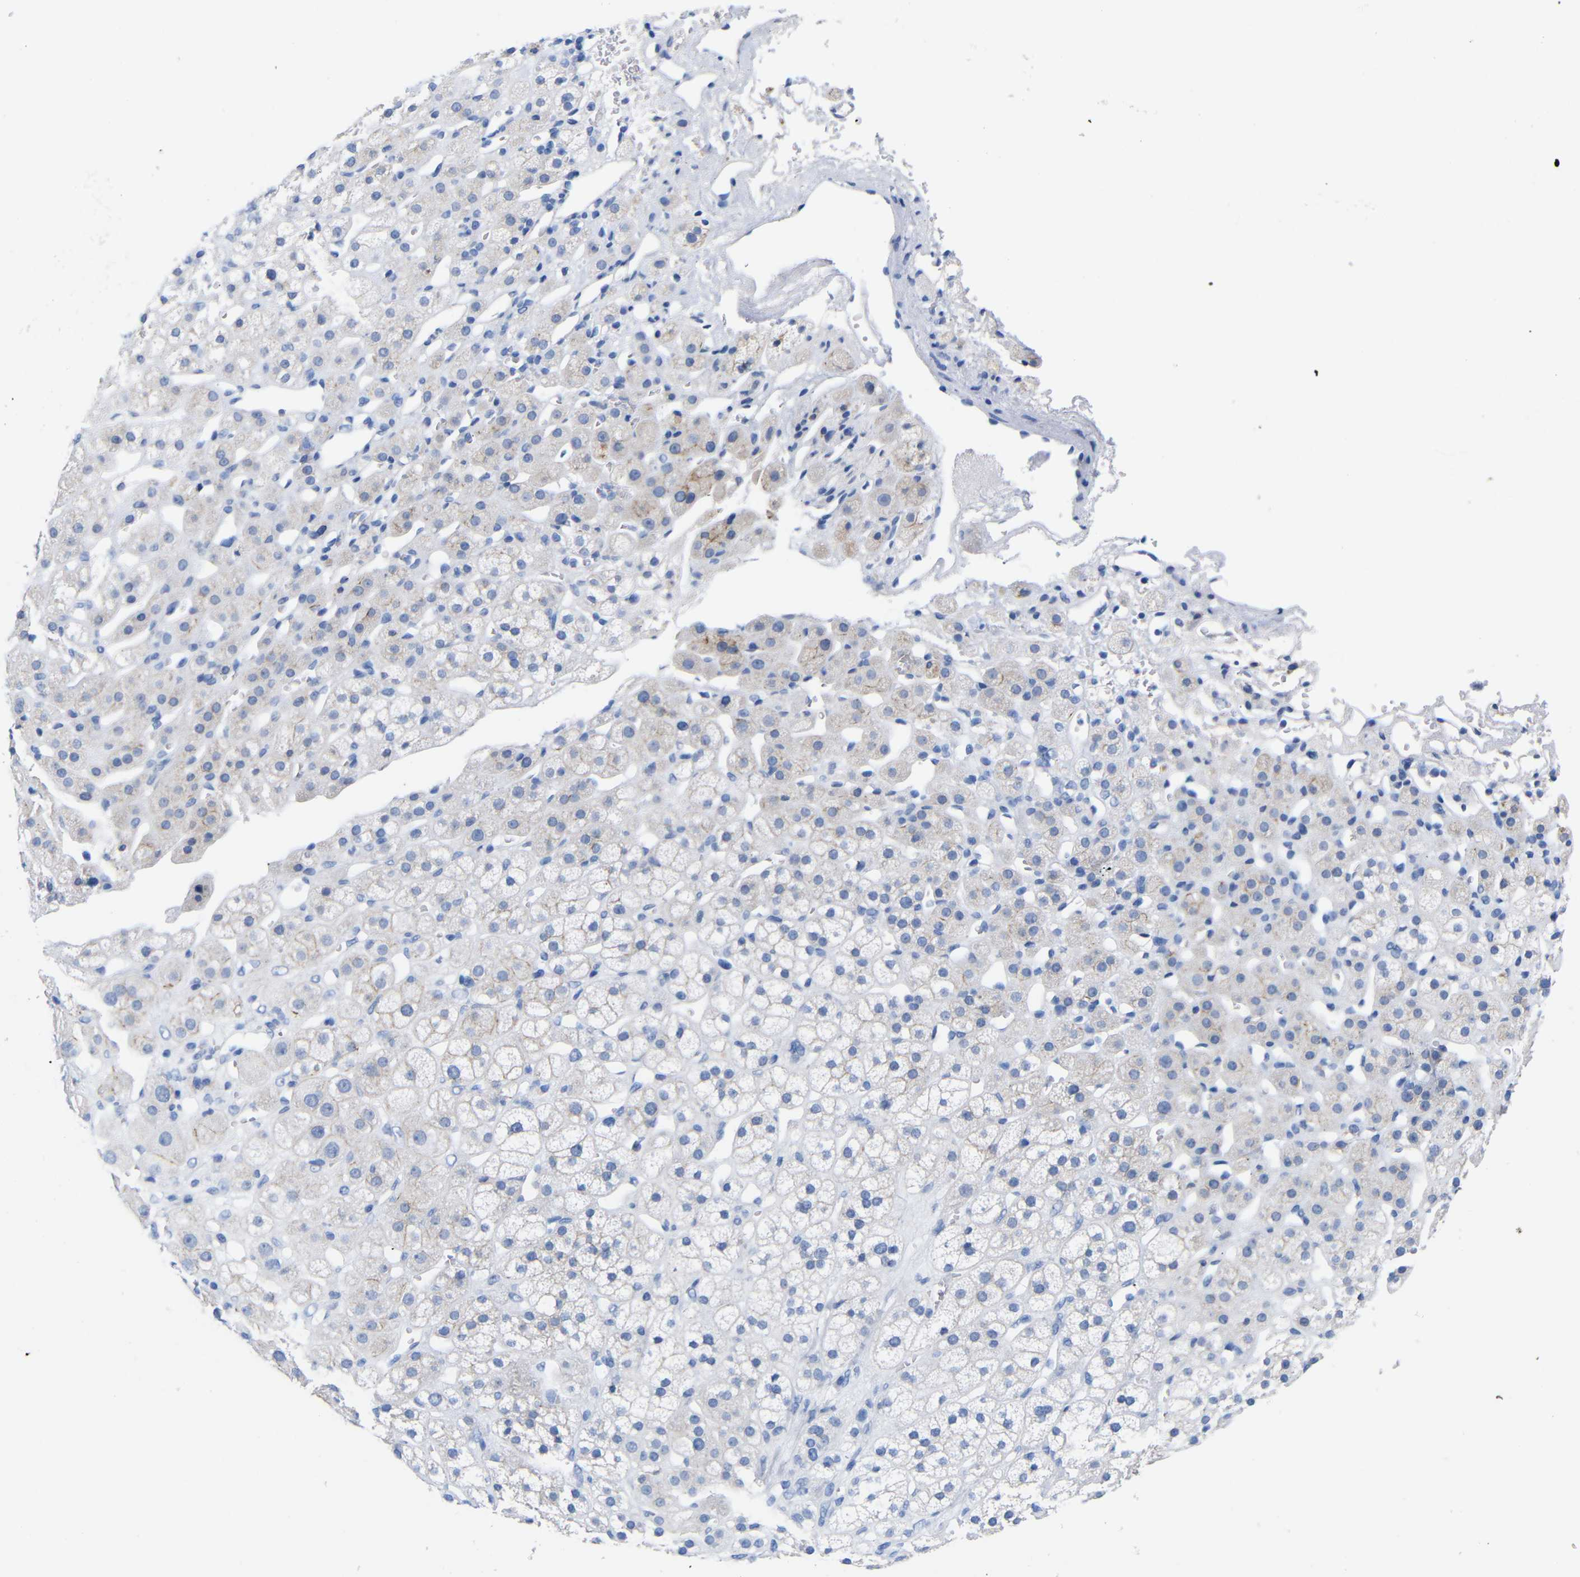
{"staining": {"intensity": "weak", "quantity": "<25%", "location": "cytoplasmic/membranous"}, "tissue": "adrenal gland", "cell_type": "Glandular cells", "image_type": "normal", "snomed": [{"axis": "morphology", "description": "Normal tissue, NOS"}, {"axis": "topography", "description": "Adrenal gland"}], "caption": "Immunohistochemistry (IHC) micrograph of normal adrenal gland: adrenal gland stained with DAB (3,3'-diaminobenzidine) demonstrates no significant protein expression in glandular cells. The staining is performed using DAB (3,3'-diaminobenzidine) brown chromogen with nuclei counter-stained in using hematoxylin.", "gene": "CGNL1", "patient": {"sex": "male", "age": 56}}